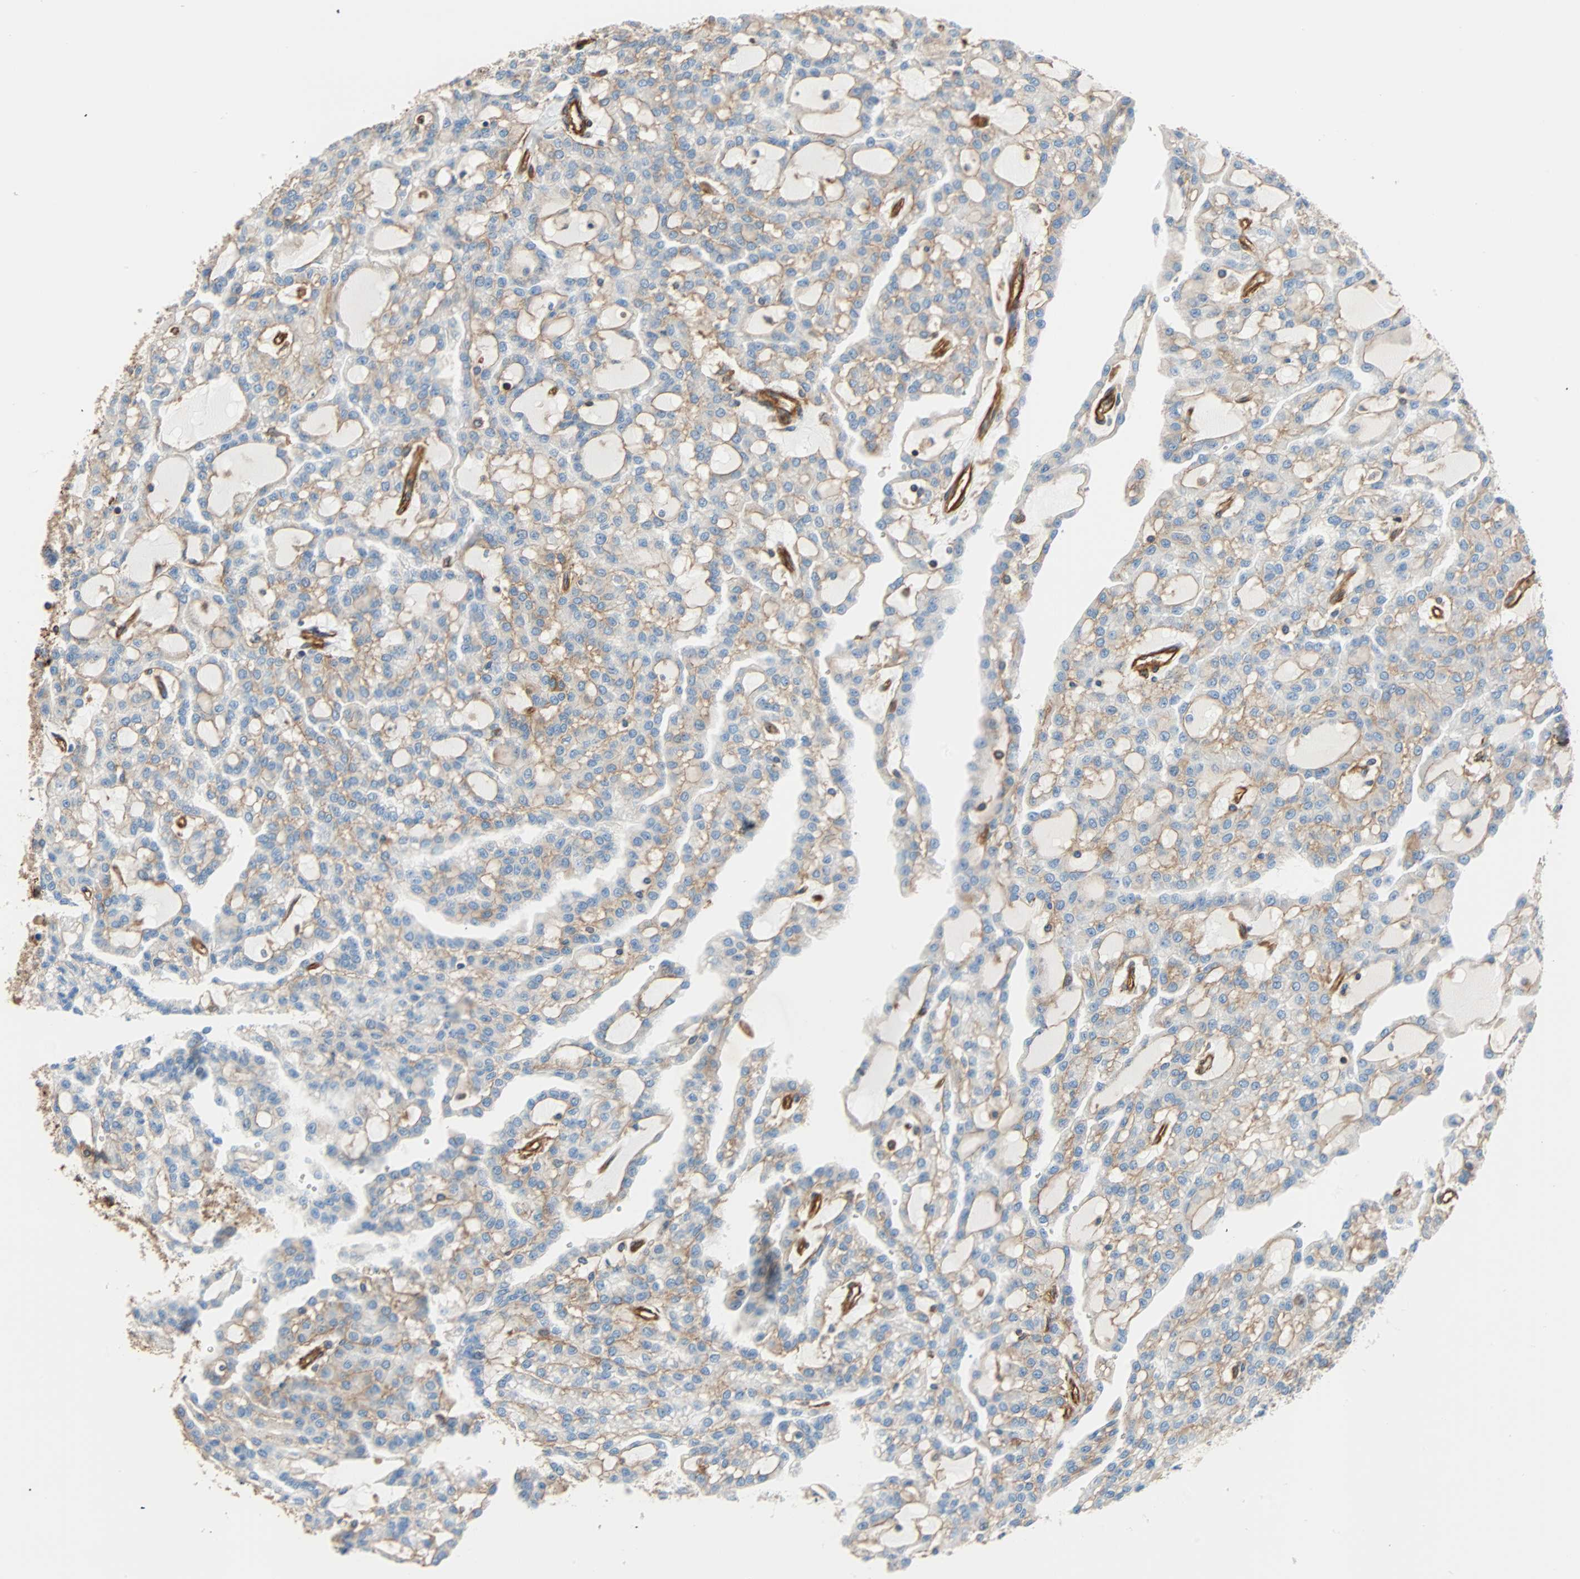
{"staining": {"intensity": "weak", "quantity": "25%-75%", "location": "cytoplasmic/membranous"}, "tissue": "renal cancer", "cell_type": "Tumor cells", "image_type": "cancer", "snomed": [{"axis": "morphology", "description": "Adenocarcinoma, NOS"}, {"axis": "topography", "description": "Kidney"}], "caption": "Renal cancer (adenocarcinoma) tissue exhibits weak cytoplasmic/membranous expression in about 25%-75% of tumor cells, visualized by immunohistochemistry.", "gene": "GALNT10", "patient": {"sex": "male", "age": 63}}